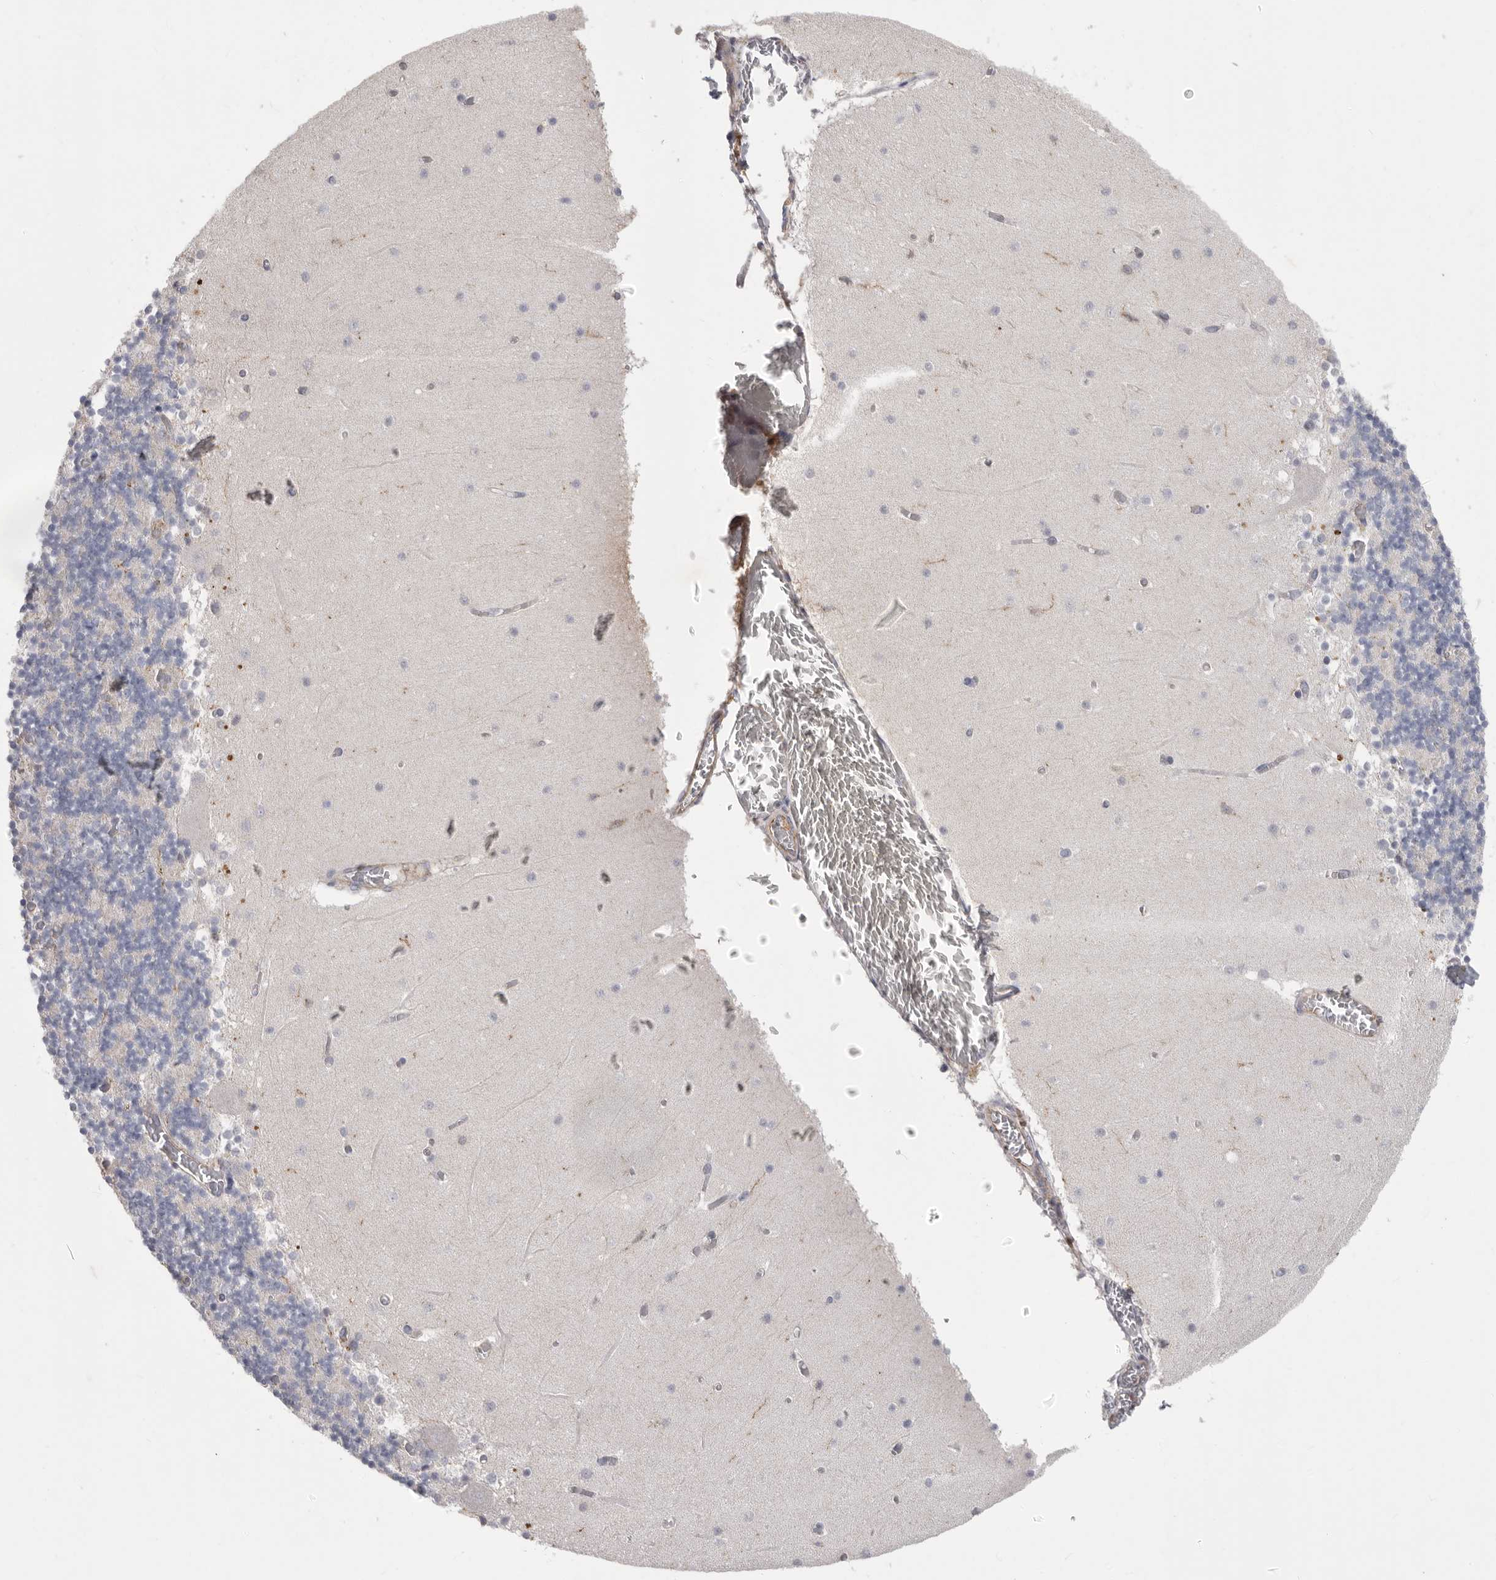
{"staining": {"intensity": "negative", "quantity": "none", "location": "none"}, "tissue": "cerebellum", "cell_type": "Cells in granular layer", "image_type": "normal", "snomed": [{"axis": "morphology", "description": "Normal tissue, NOS"}, {"axis": "topography", "description": "Cerebellum"}], "caption": "Immunohistochemistry histopathology image of unremarkable cerebellum: cerebellum stained with DAB displays no significant protein expression in cells in granular layer. (DAB immunohistochemistry (IHC), high magnification).", "gene": "SIGLEC10", "patient": {"sex": "female", "age": 28}}